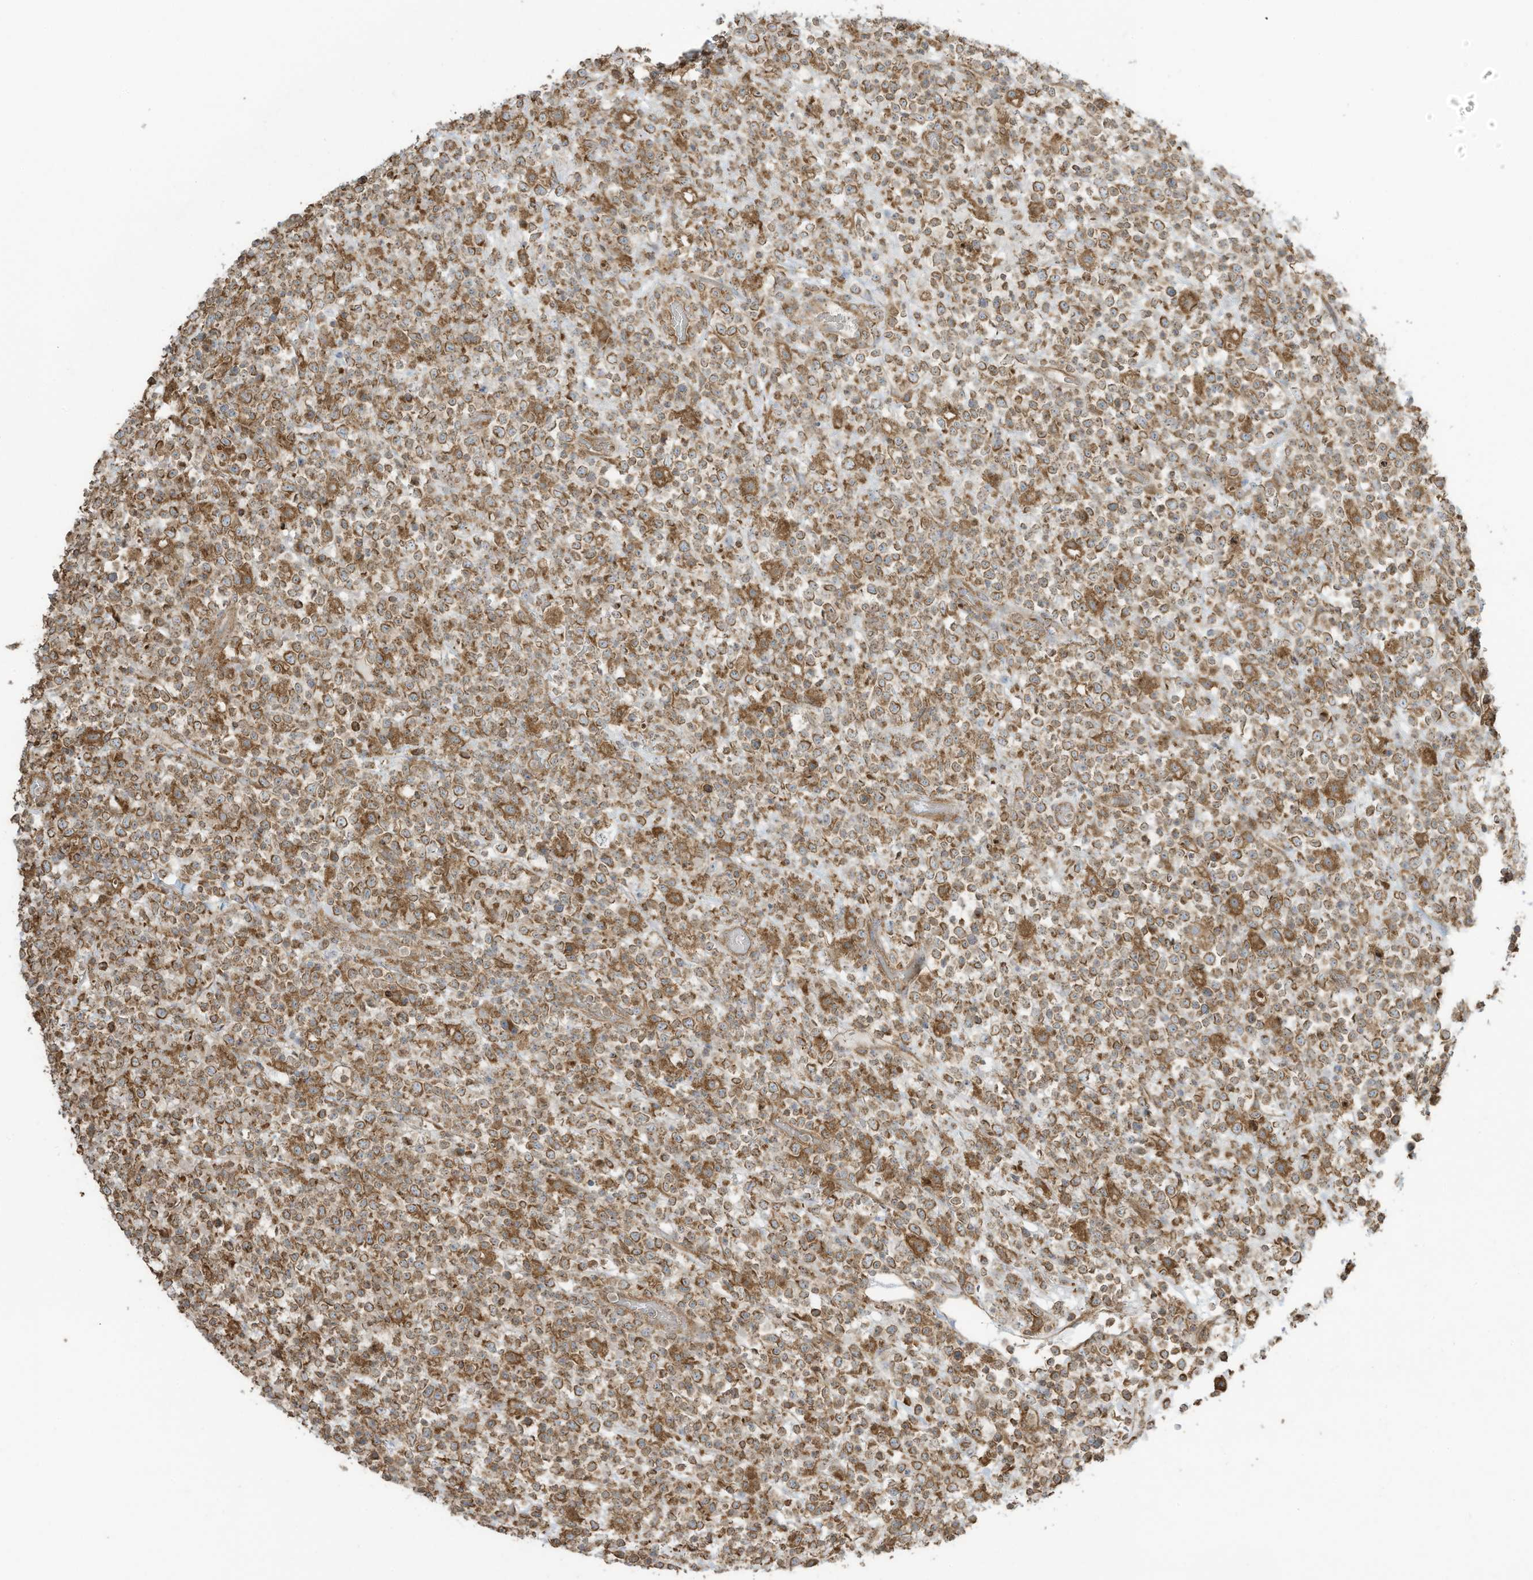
{"staining": {"intensity": "moderate", "quantity": ">75%", "location": "cytoplasmic/membranous"}, "tissue": "lymphoma", "cell_type": "Tumor cells", "image_type": "cancer", "snomed": [{"axis": "morphology", "description": "Malignant lymphoma, non-Hodgkin's type, High grade"}, {"axis": "topography", "description": "Colon"}], "caption": "Malignant lymphoma, non-Hodgkin's type (high-grade) tissue shows moderate cytoplasmic/membranous staining in approximately >75% of tumor cells", "gene": "CGAS", "patient": {"sex": "female", "age": 53}}